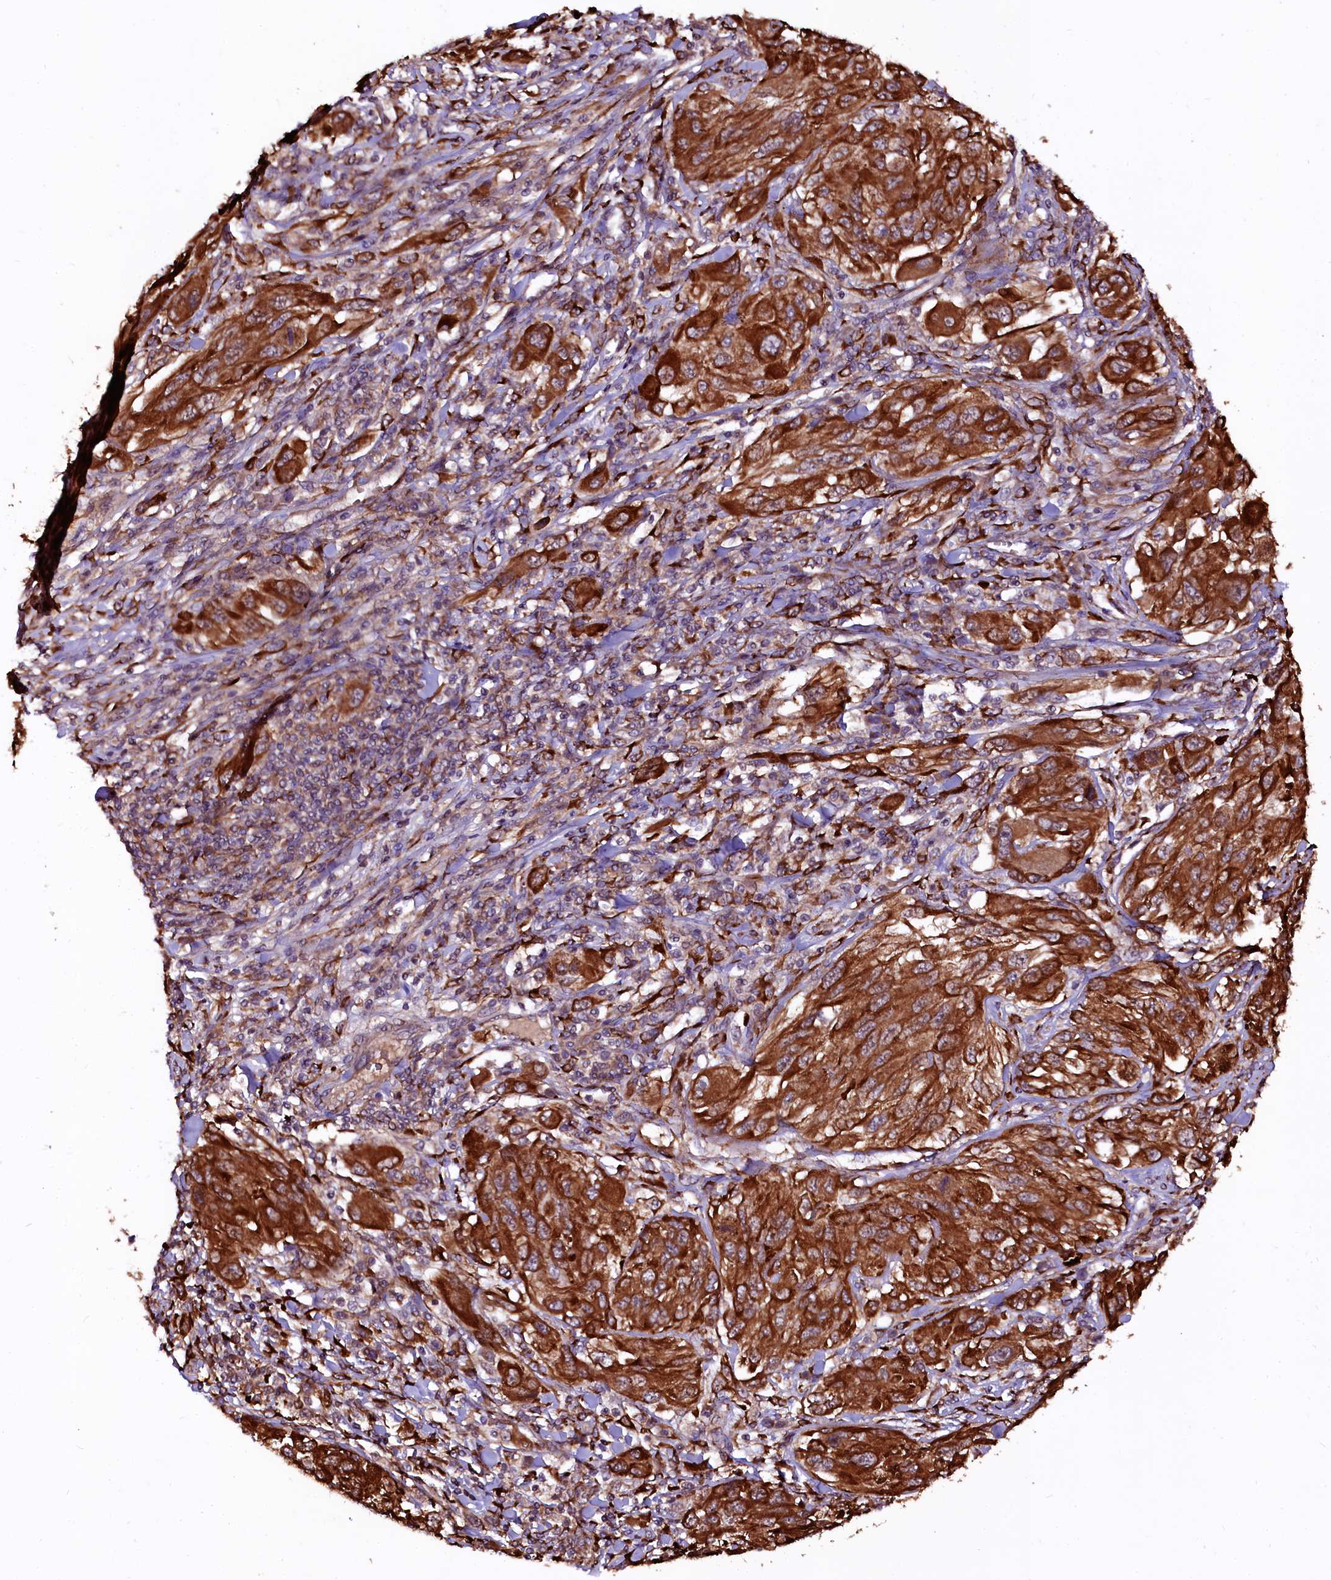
{"staining": {"intensity": "strong", "quantity": ">75%", "location": "cytoplasmic/membranous"}, "tissue": "melanoma", "cell_type": "Tumor cells", "image_type": "cancer", "snomed": [{"axis": "morphology", "description": "Malignant melanoma, NOS"}, {"axis": "topography", "description": "Skin"}], "caption": "Brown immunohistochemical staining in melanoma demonstrates strong cytoplasmic/membranous staining in approximately >75% of tumor cells.", "gene": "N4BP1", "patient": {"sex": "female", "age": 91}}